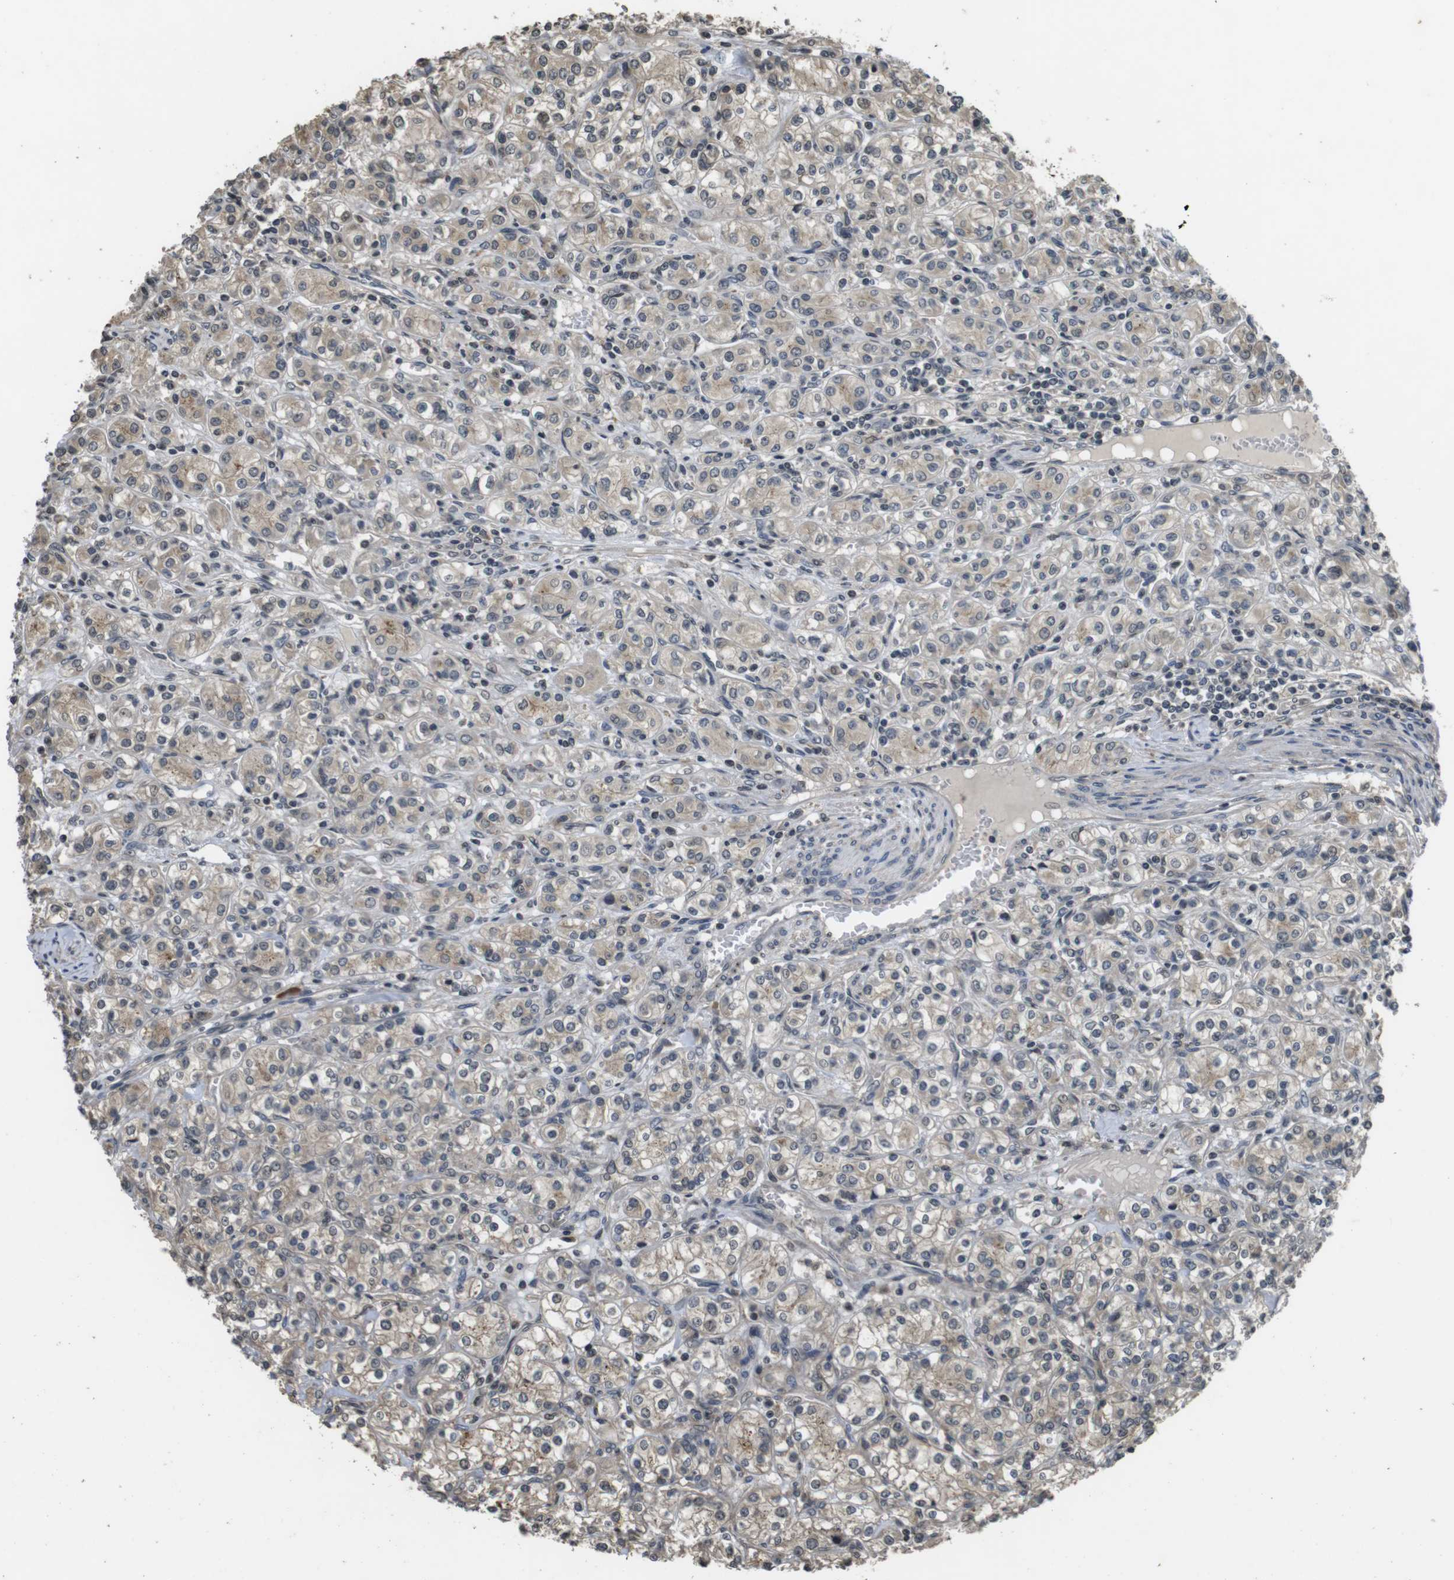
{"staining": {"intensity": "weak", "quantity": "<25%", "location": "cytoplasmic/membranous"}, "tissue": "renal cancer", "cell_type": "Tumor cells", "image_type": "cancer", "snomed": [{"axis": "morphology", "description": "Adenocarcinoma, NOS"}, {"axis": "topography", "description": "Kidney"}], "caption": "Renal cancer (adenocarcinoma) was stained to show a protein in brown. There is no significant positivity in tumor cells.", "gene": "FZD10", "patient": {"sex": "male", "age": 77}}